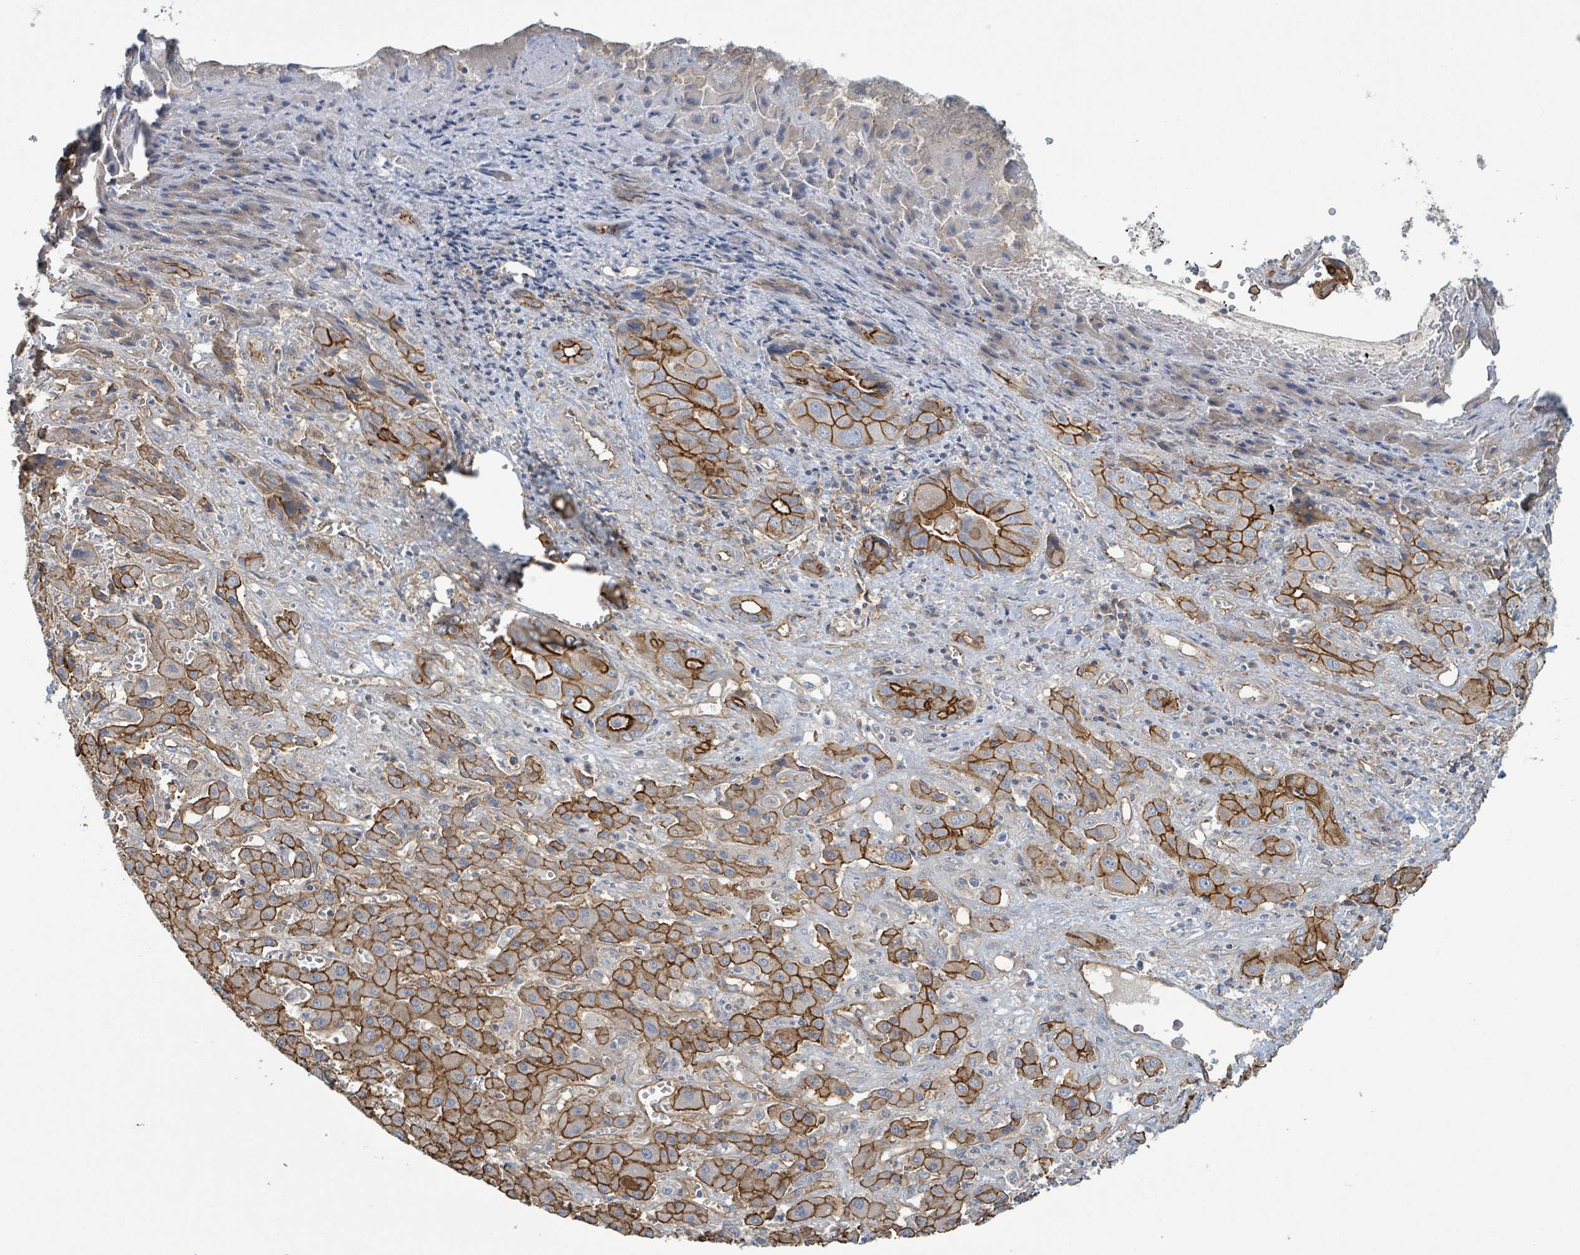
{"staining": {"intensity": "moderate", "quantity": ">75%", "location": "cytoplasmic/membranous"}, "tissue": "liver cancer", "cell_type": "Tumor cells", "image_type": "cancer", "snomed": [{"axis": "morphology", "description": "Cholangiocarcinoma"}, {"axis": "topography", "description": "Liver"}], "caption": "Protein expression analysis of liver cholangiocarcinoma demonstrates moderate cytoplasmic/membranous expression in about >75% of tumor cells.", "gene": "LDOC1", "patient": {"sex": "male", "age": 67}}